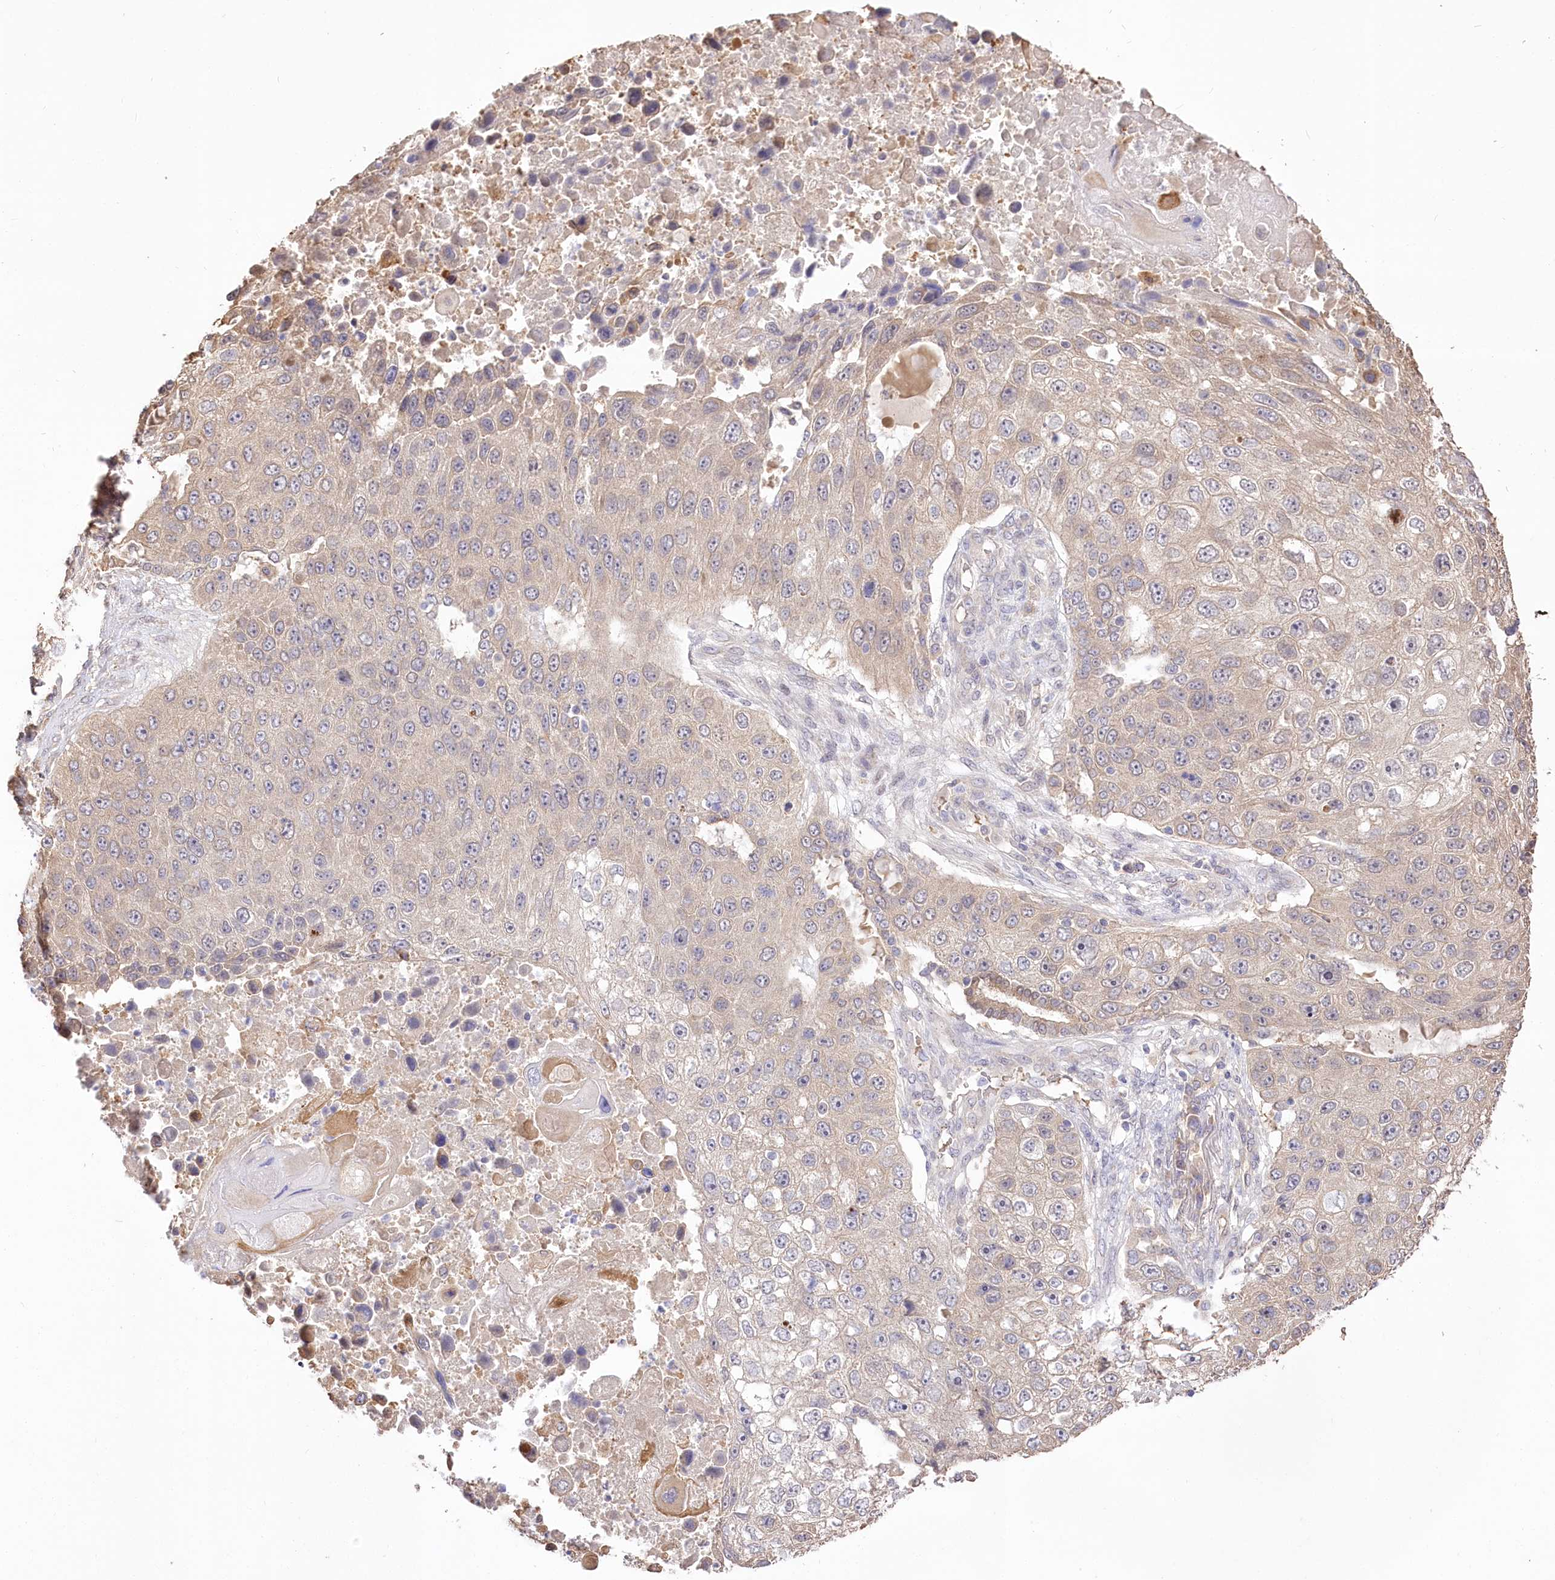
{"staining": {"intensity": "weak", "quantity": "<25%", "location": "cytoplasmic/membranous"}, "tissue": "lung cancer", "cell_type": "Tumor cells", "image_type": "cancer", "snomed": [{"axis": "morphology", "description": "Squamous cell carcinoma, NOS"}, {"axis": "topography", "description": "Lung"}], "caption": "Lung cancer (squamous cell carcinoma) was stained to show a protein in brown. There is no significant expression in tumor cells. (DAB immunohistochemistry (IHC) visualized using brightfield microscopy, high magnification).", "gene": "R3HDM2", "patient": {"sex": "male", "age": 61}}